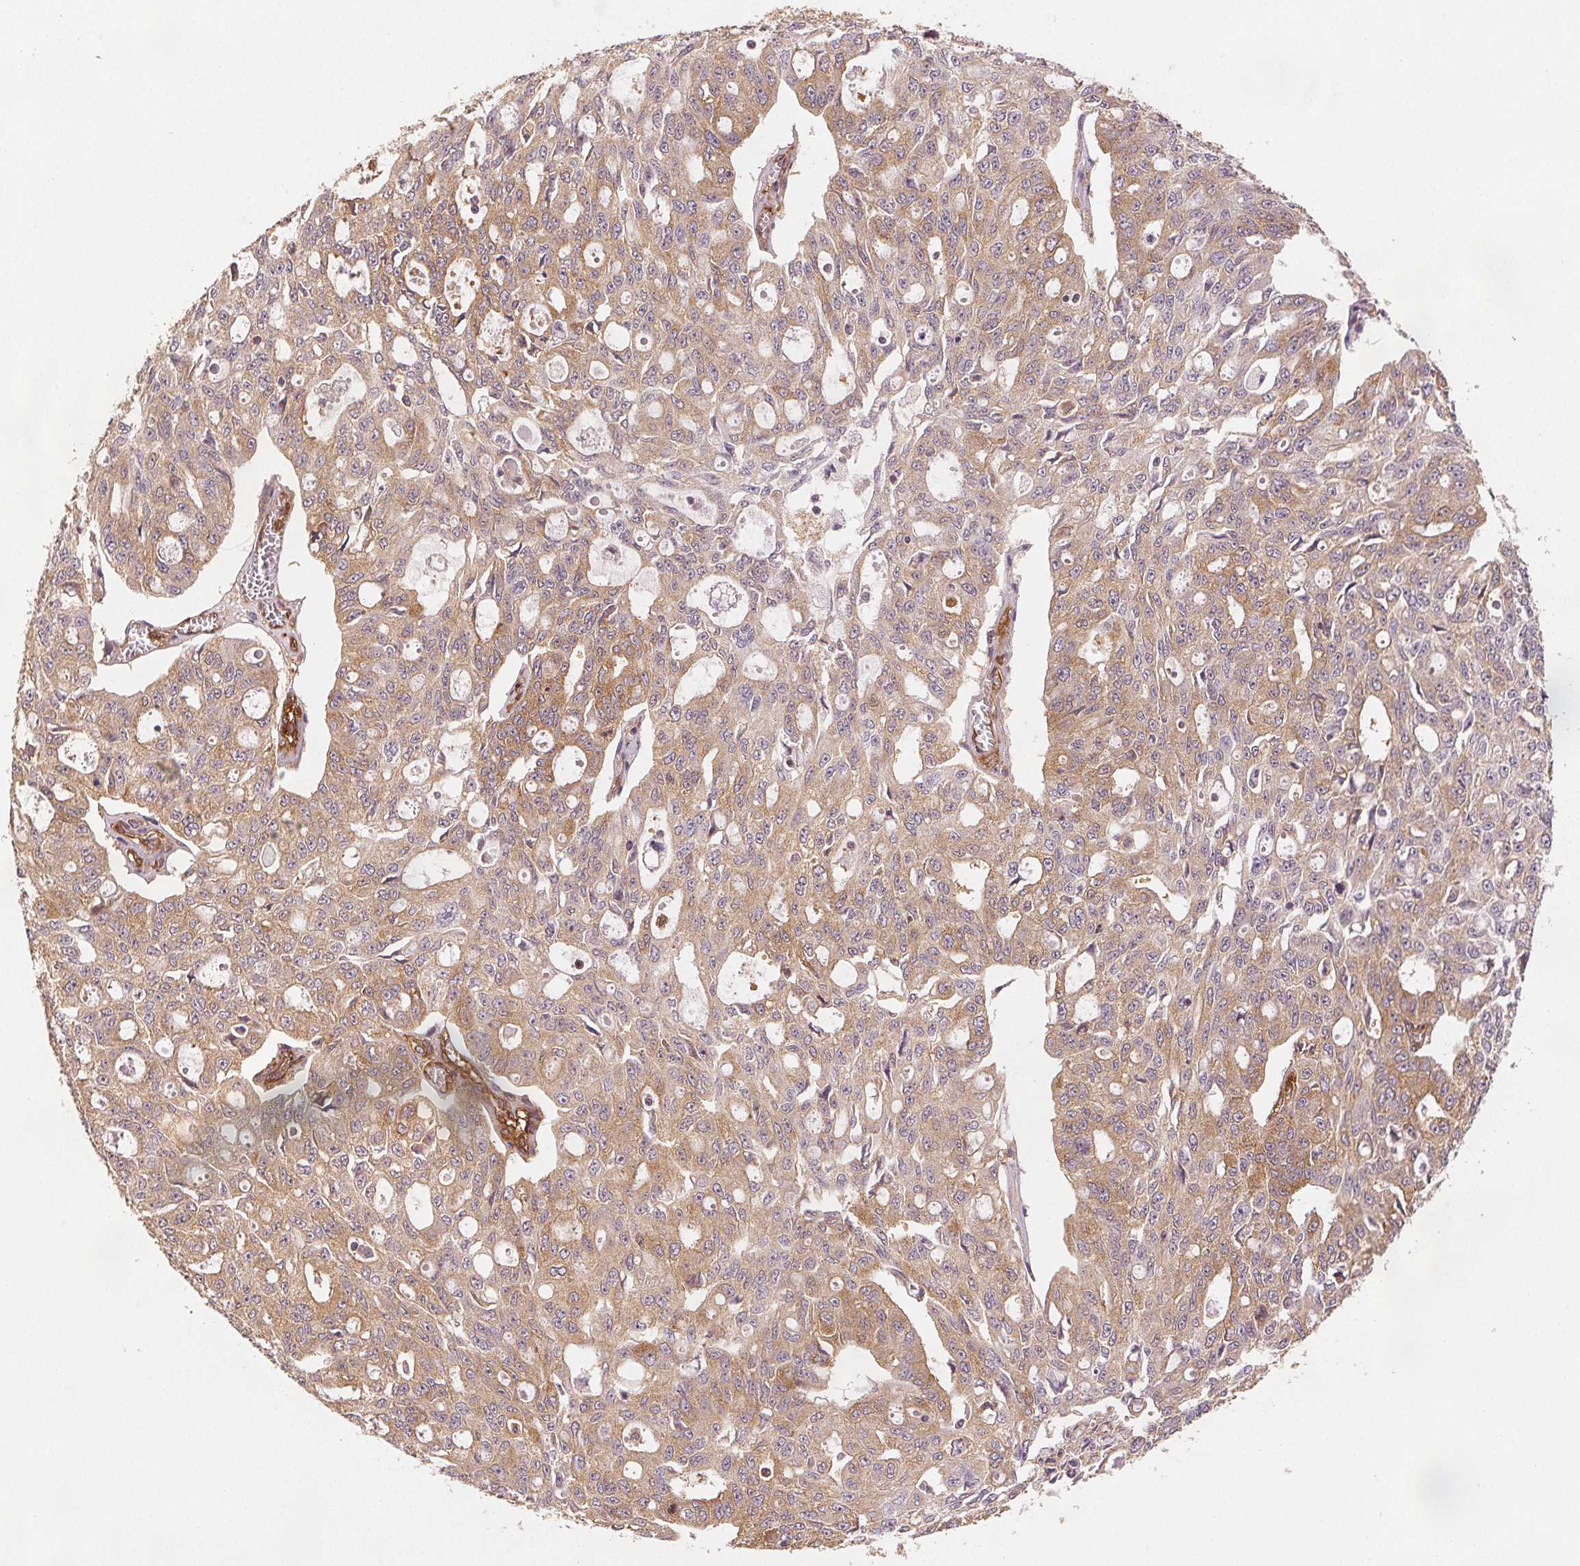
{"staining": {"intensity": "moderate", "quantity": ">75%", "location": "cytoplasmic/membranous"}, "tissue": "ovarian cancer", "cell_type": "Tumor cells", "image_type": "cancer", "snomed": [{"axis": "morphology", "description": "Carcinoma, endometroid"}, {"axis": "topography", "description": "Ovary"}], "caption": "Immunohistochemical staining of ovarian endometroid carcinoma displays medium levels of moderate cytoplasmic/membranous expression in about >75% of tumor cells. (DAB IHC, brown staining for protein, blue staining for nuclei).", "gene": "DIAPH2", "patient": {"sex": "female", "age": 65}}